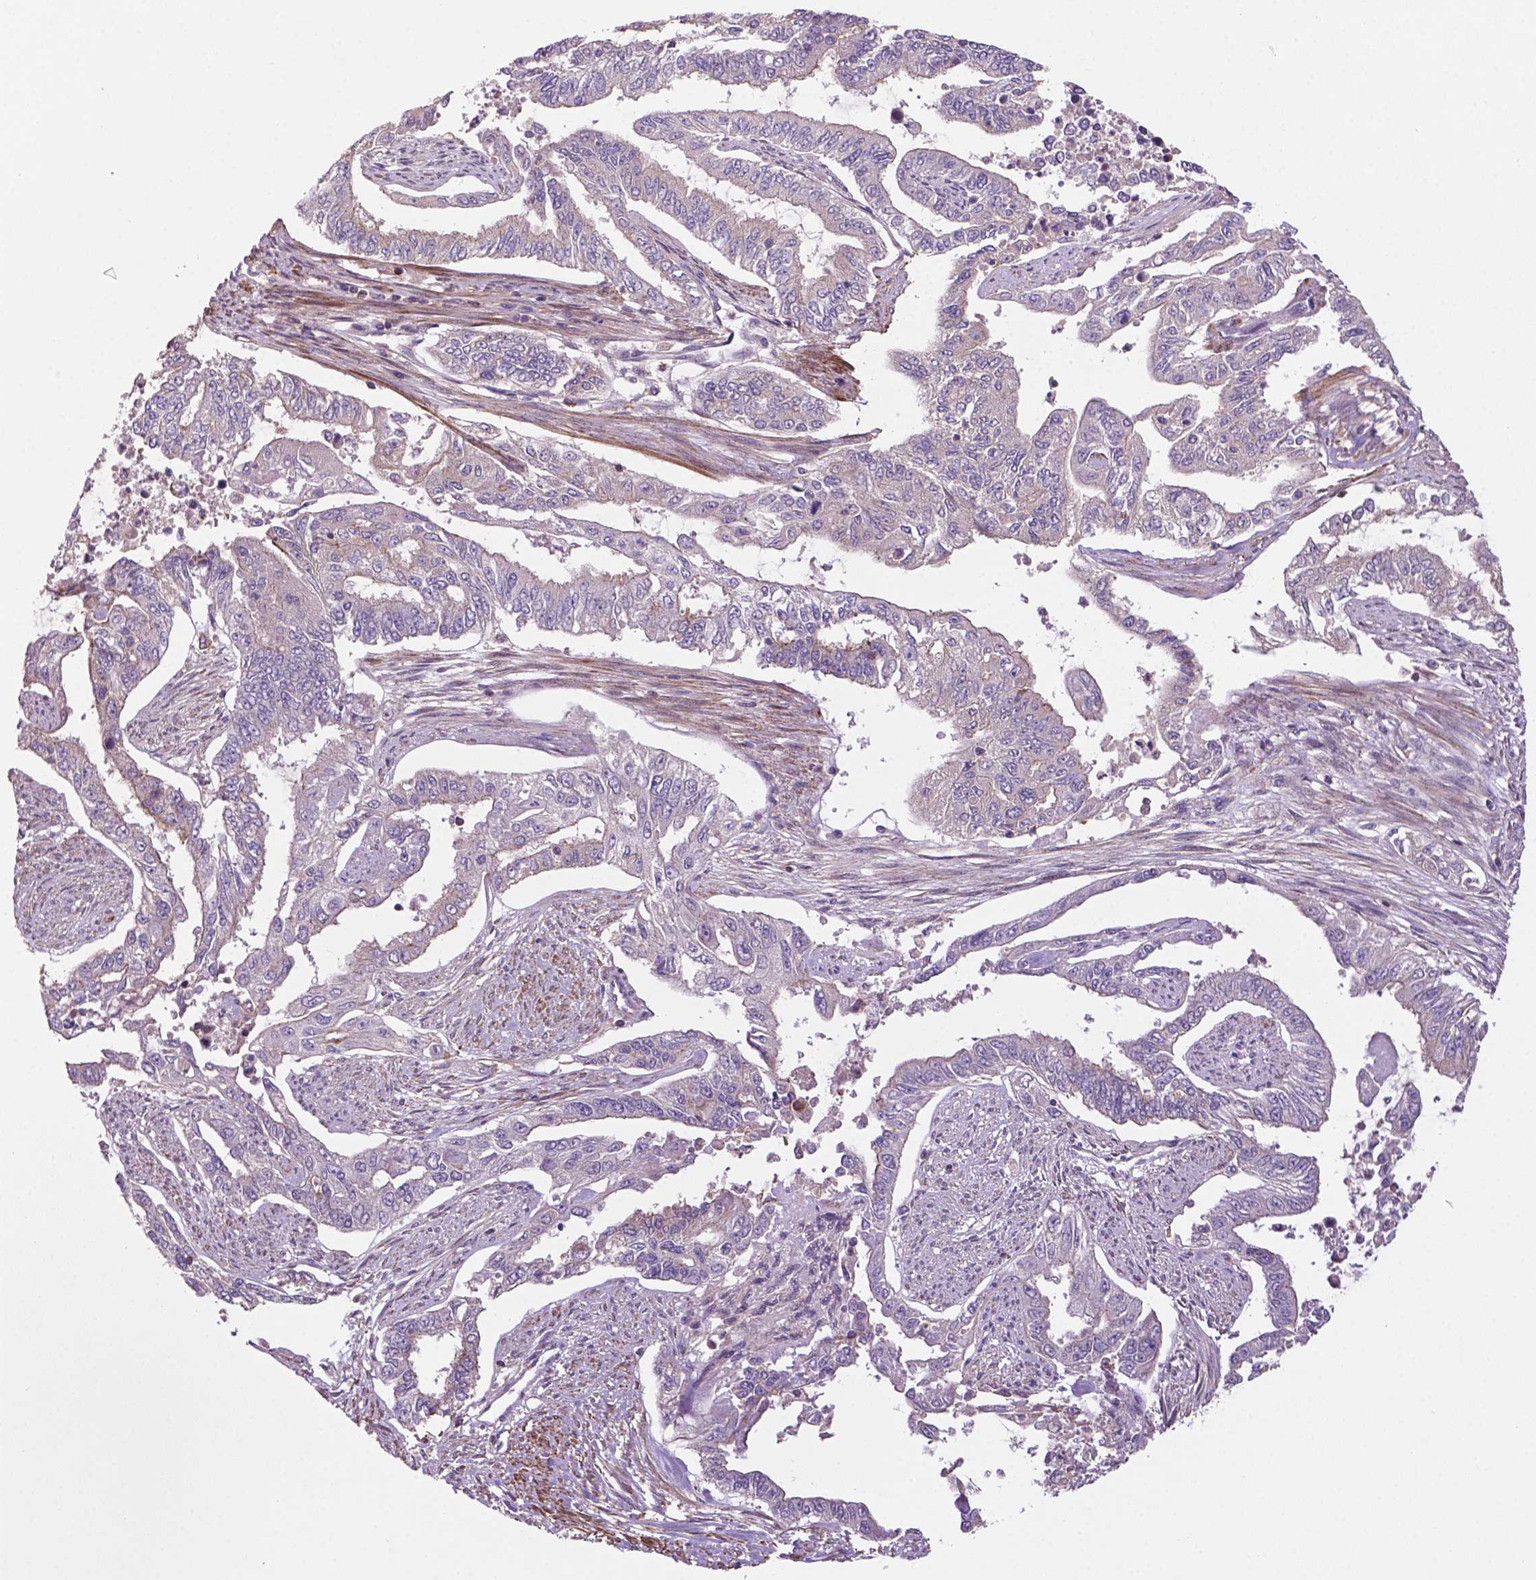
{"staining": {"intensity": "negative", "quantity": "none", "location": "none"}, "tissue": "endometrial cancer", "cell_type": "Tumor cells", "image_type": "cancer", "snomed": [{"axis": "morphology", "description": "Adenocarcinoma, NOS"}, {"axis": "topography", "description": "Uterus"}], "caption": "DAB immunohistochemical staining of human endometrial cancer (adenocarcinoma) displays no significant expression in tumor cells.", "gene": "BMP4", "patient": {"sex": "female", "age": 59}}